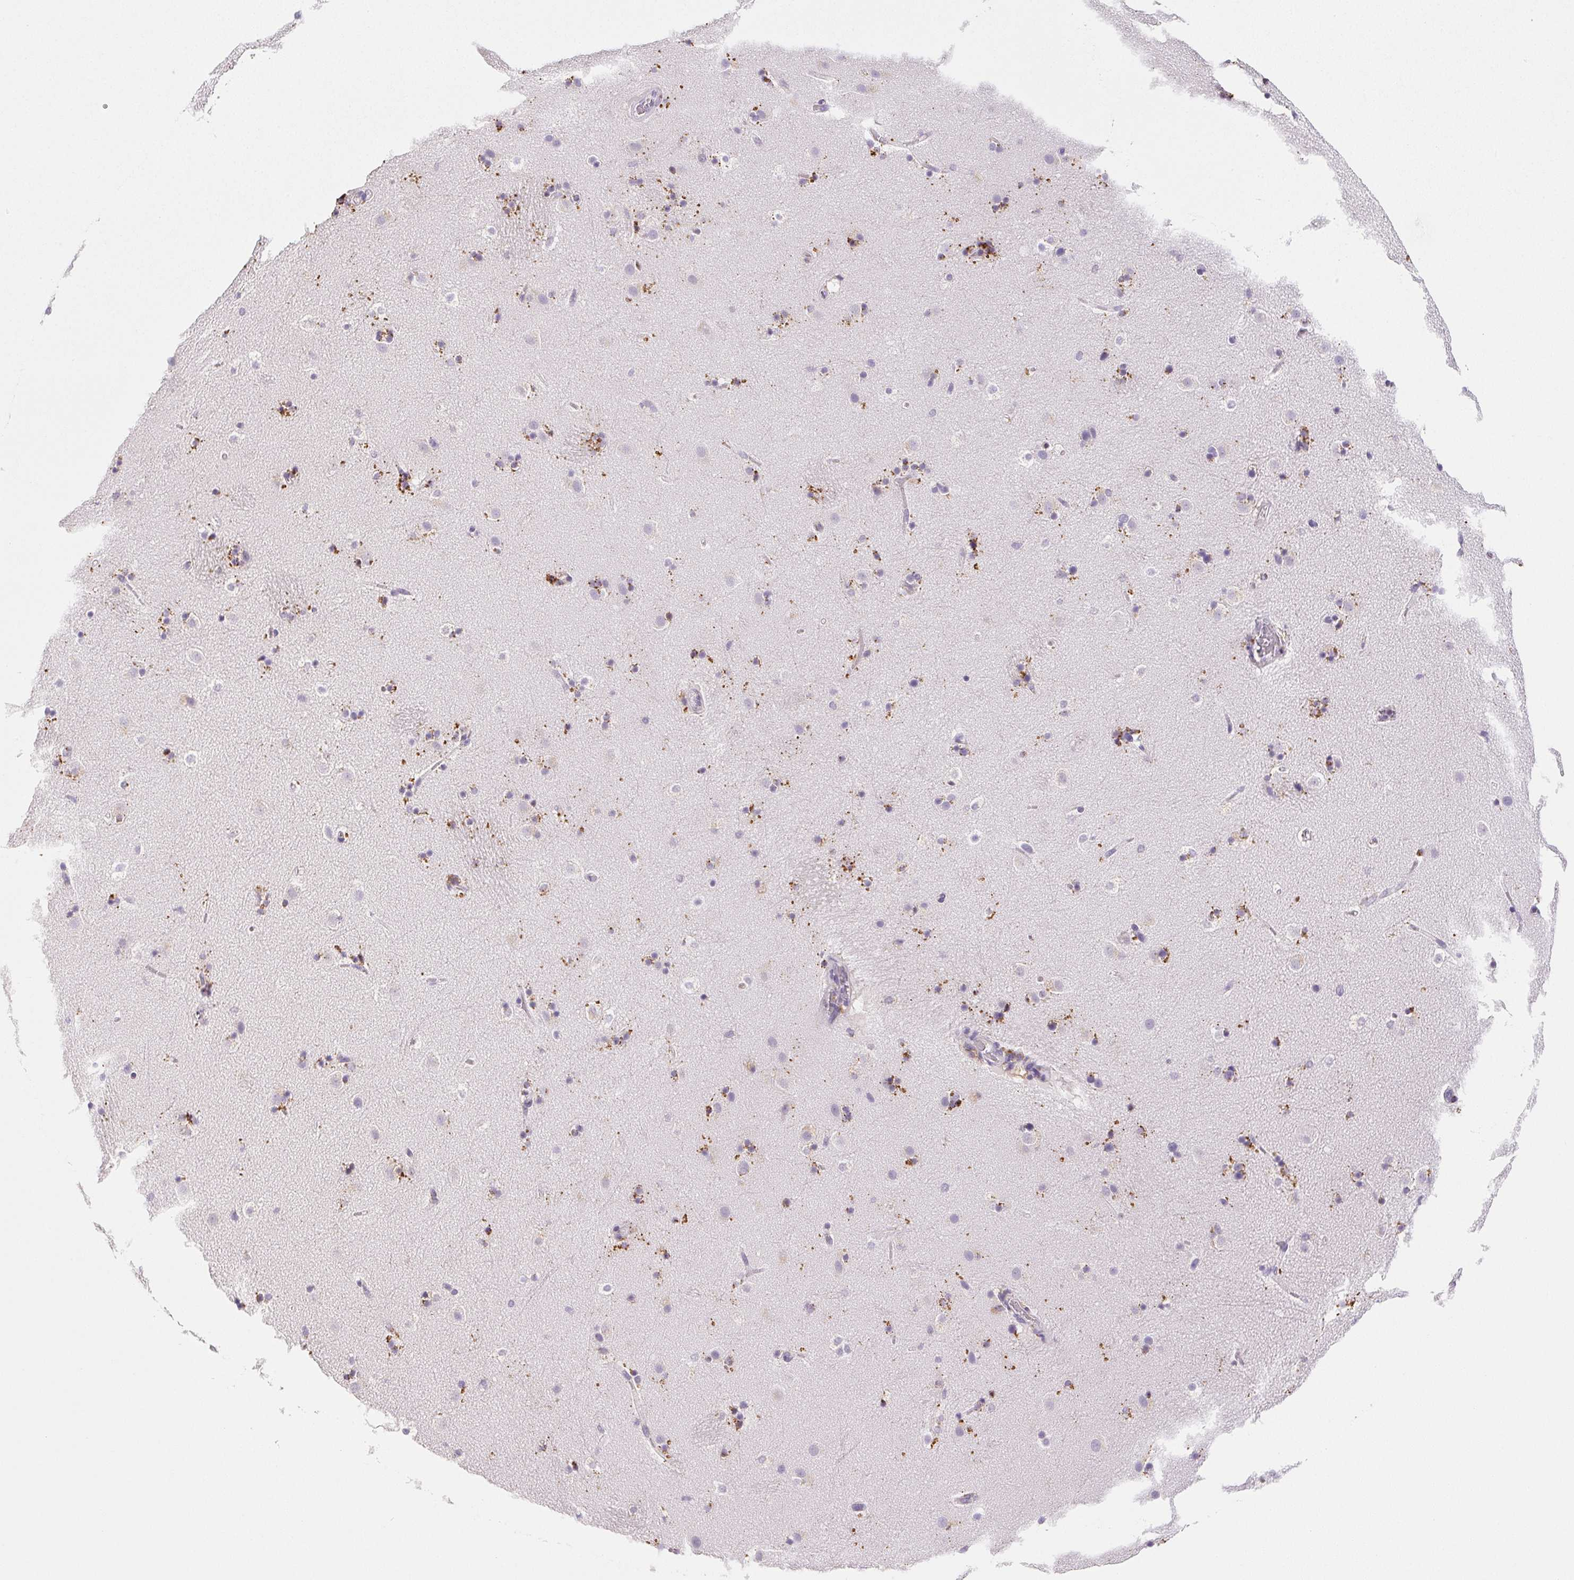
{"staining": {"intensity": "moderate", "quantity": "<25%", "location": "cytoplasmic/membranous"}, "tissue": "caudate", "cell_type": "Glial cells", "image_type": "normal", "snomed": [{"axis": "morphology", "description": "Normal tissue, NOS"}, {"axis": "topography", "description": "Lateral ventricle wall"}], "caption": "Protein staining by immunohistochemistry (IHC) demonstrates moderate cytoplasmic/membranous staining in approximately <25% of glial cells in normal caudate. (Stains: DAB (3,3'-diaminobenzidine) in brown, nuclei in blue, Microscopy: brightfield microscopy at high magnification).", "gene": "LIPA", "patient": {"sex": "male", "age": 37}}